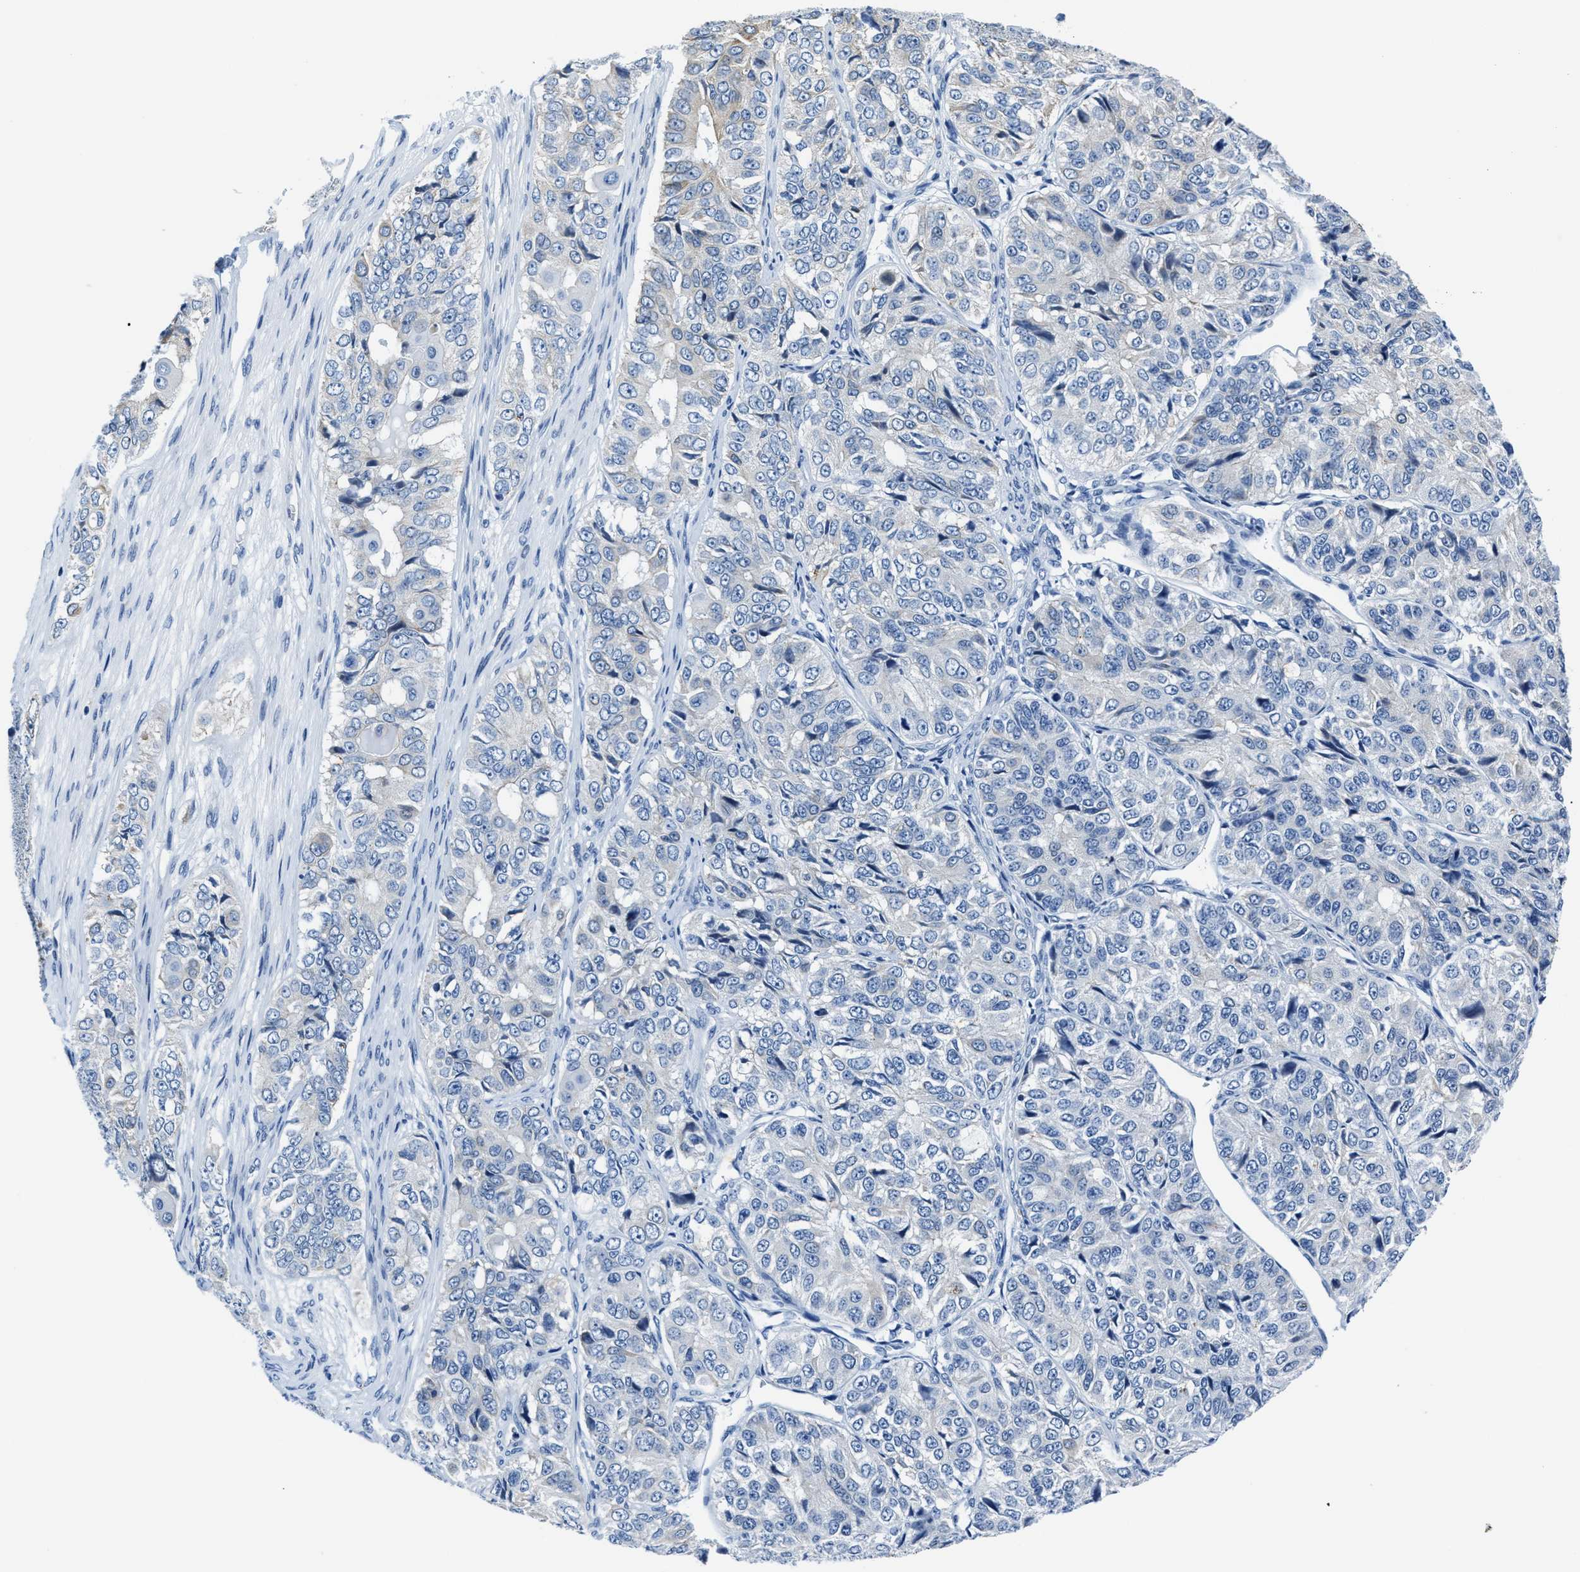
{"staining": {"intensity": "negative", "quantity": "none", "location": "none"}, "tissue": "ovarian cancer", "cell_type": "Tumor cells", "image_type": "cancer", "snomed": [{"axis": "morphology", "description": "Carcinoma, endometroid"}, {"axis": "topography", "description": "Ovary"}], "caption": "Ovarian endometroid carcinoma stained for a protein using immunohistochemistry shows no staining tumor cells.", "gene": "ASZ1", "patient": {"sex": "female", "age": 51}}